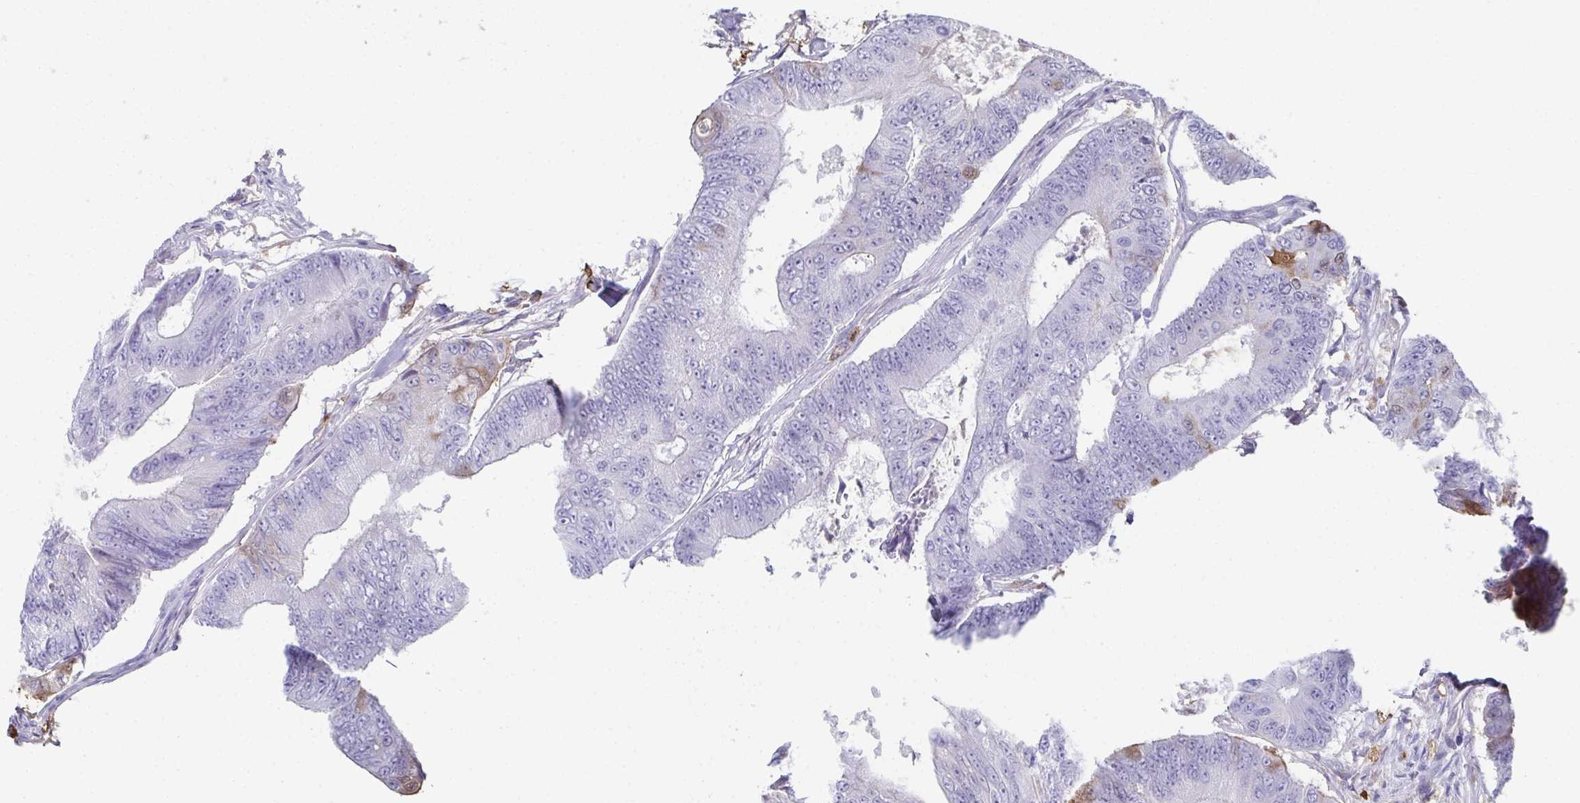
{"staining": {"intensity": "moderate", "quantity": "<25%", "location": "cytoplasmic/membranous"}, "tissue": "colorectal cancer", "cell_type": "Tumor cells", "image_type": "cancer", "snomed": [{"axis": "morphology", "description": "Adenocarcinoma, NOS"}, {"axis": "topography", "description": "Colon"}], "caption": "Human colorectal adenocarcinoma stained with a protein marker displays moderate staining in tumor cells.", "gene": "RBP1", "patient": {"sex": "female", "age": 48}}